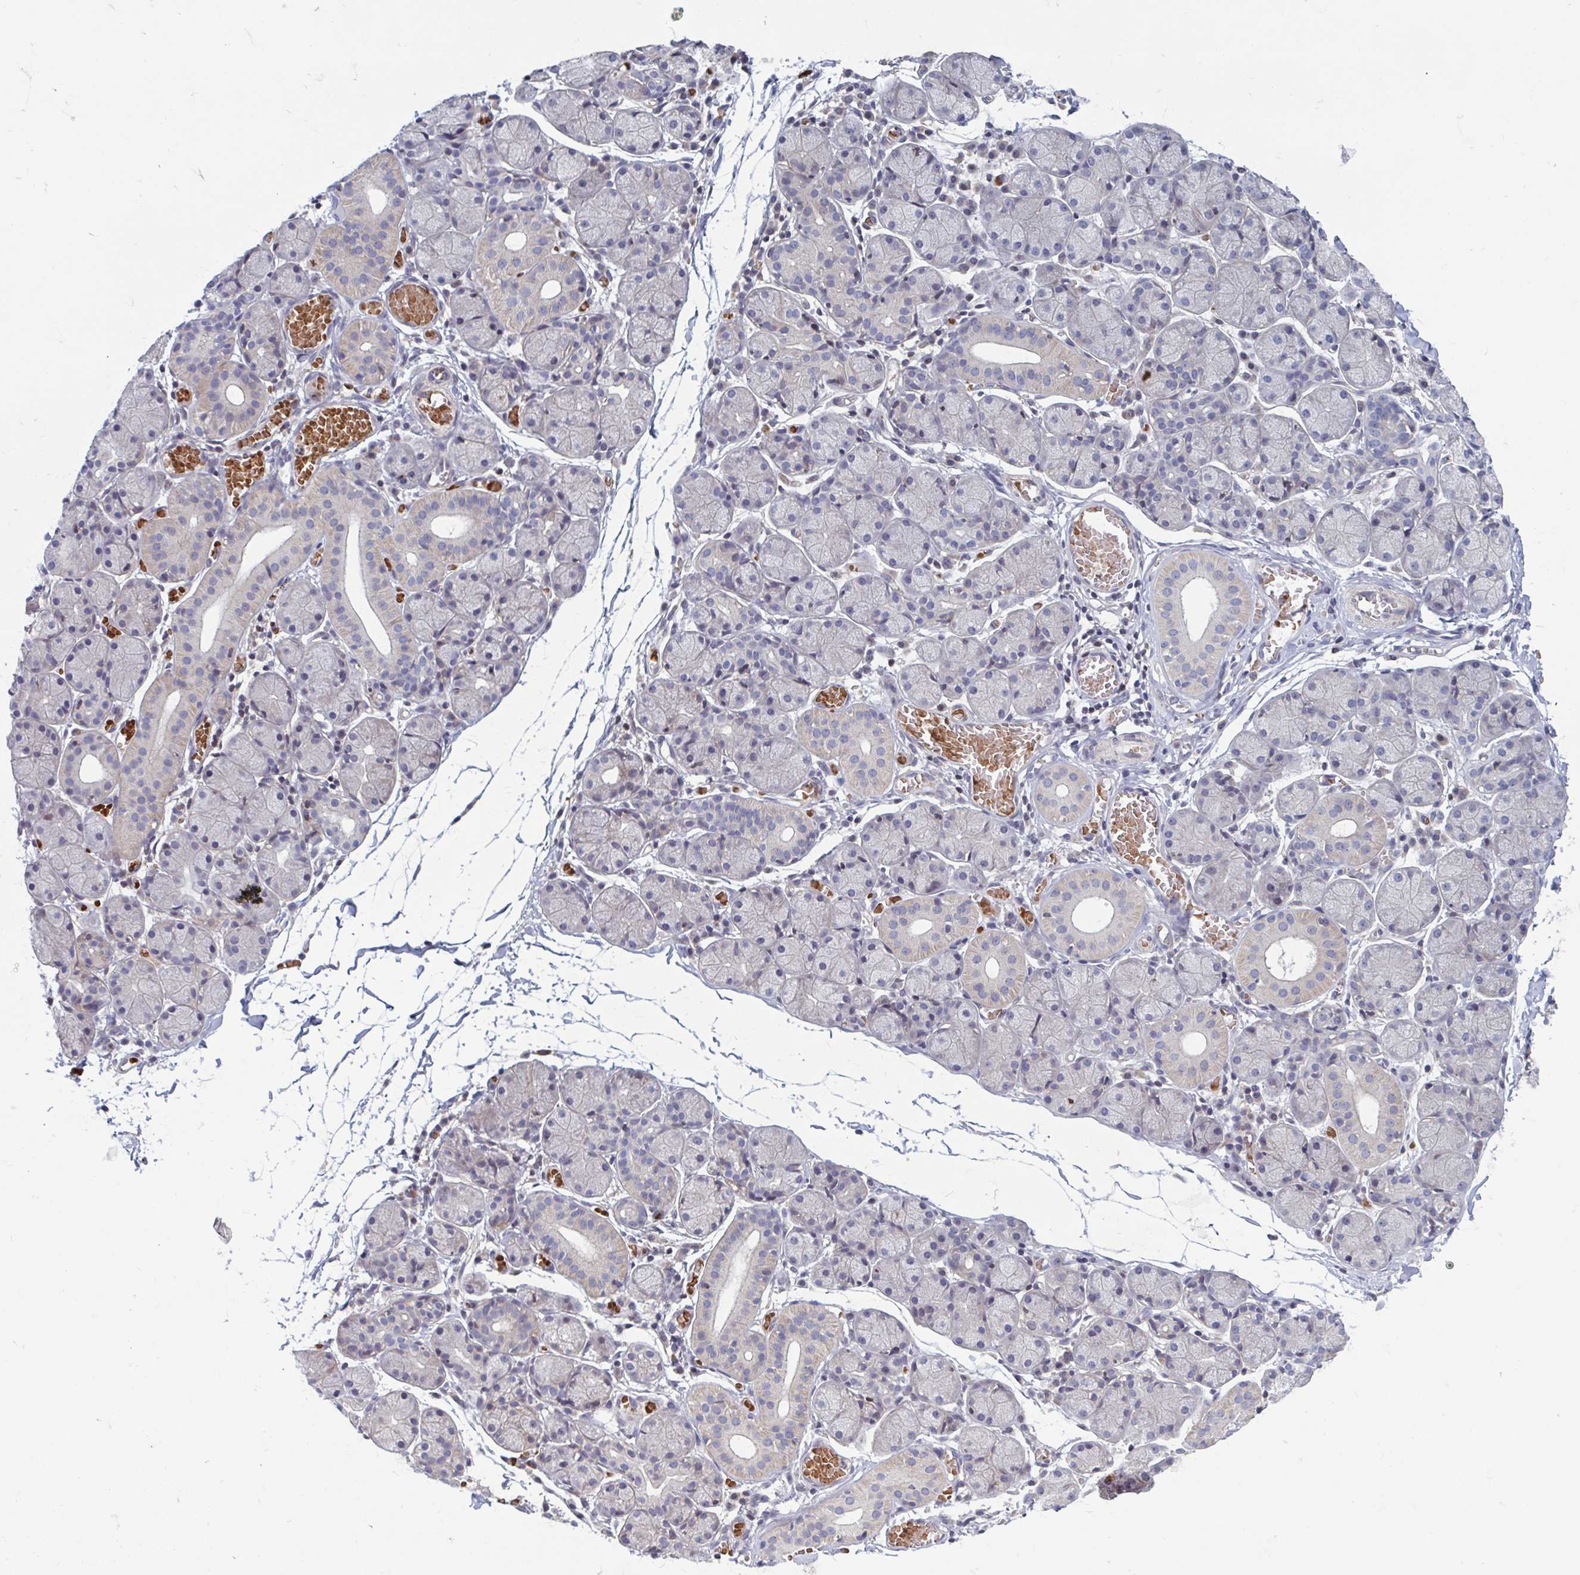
{"staining": {"intensity": "negative", "quantity": "none", "location": "none"}, "tissue": "salivary gland", "cell_type": "Glandular cells", "image_type": "normal", "snomed": [{"axis": "morphology", "description": "Normal tissue, NOS"}, {"axis": "topography", "description": "Salivary gland"}], "caption": "Image shows no protein expression in glandular cells of unremarkable salivary gland.", "gene": "LRRC38", "patient": {"sex": "female", "age": 24}}